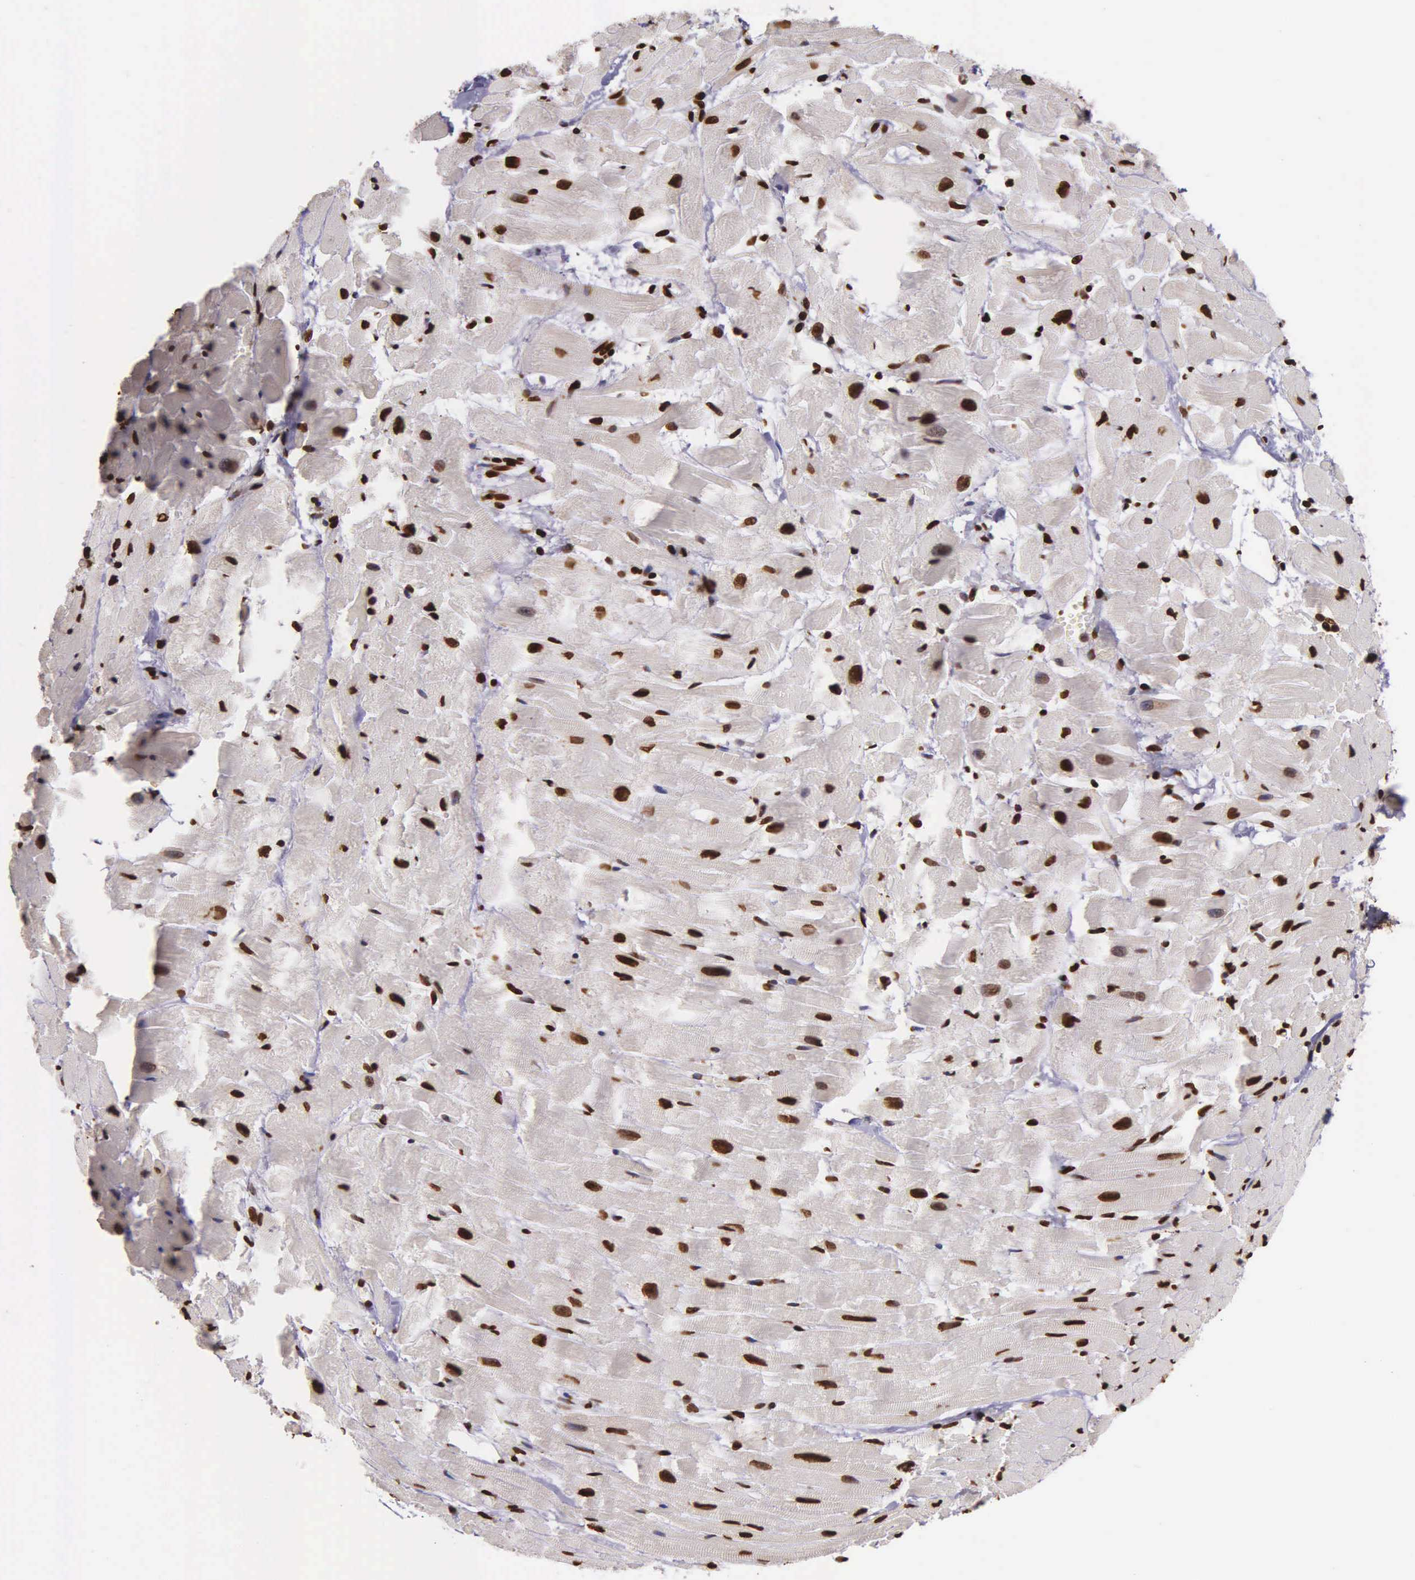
{"staining": {"intensity": "strong", "quantity": ">75%", "location": "nuclear"}, "tissue": "heart muscle", "cell_type": "Cardiomyocytes", "image_type": "normal", "snomed": [{"axis": "morphology", "description": "Normal tissue, NOS"}, {"axis": "topography", "description": "Heart"}], "caption": "IHC (DAB) staining of benign heart muscle displays strong nuclear protein expression in approximately >75% of cardiomyocytes.", "gene": "H1", "patient": {"sex": "female", "age": 19}}